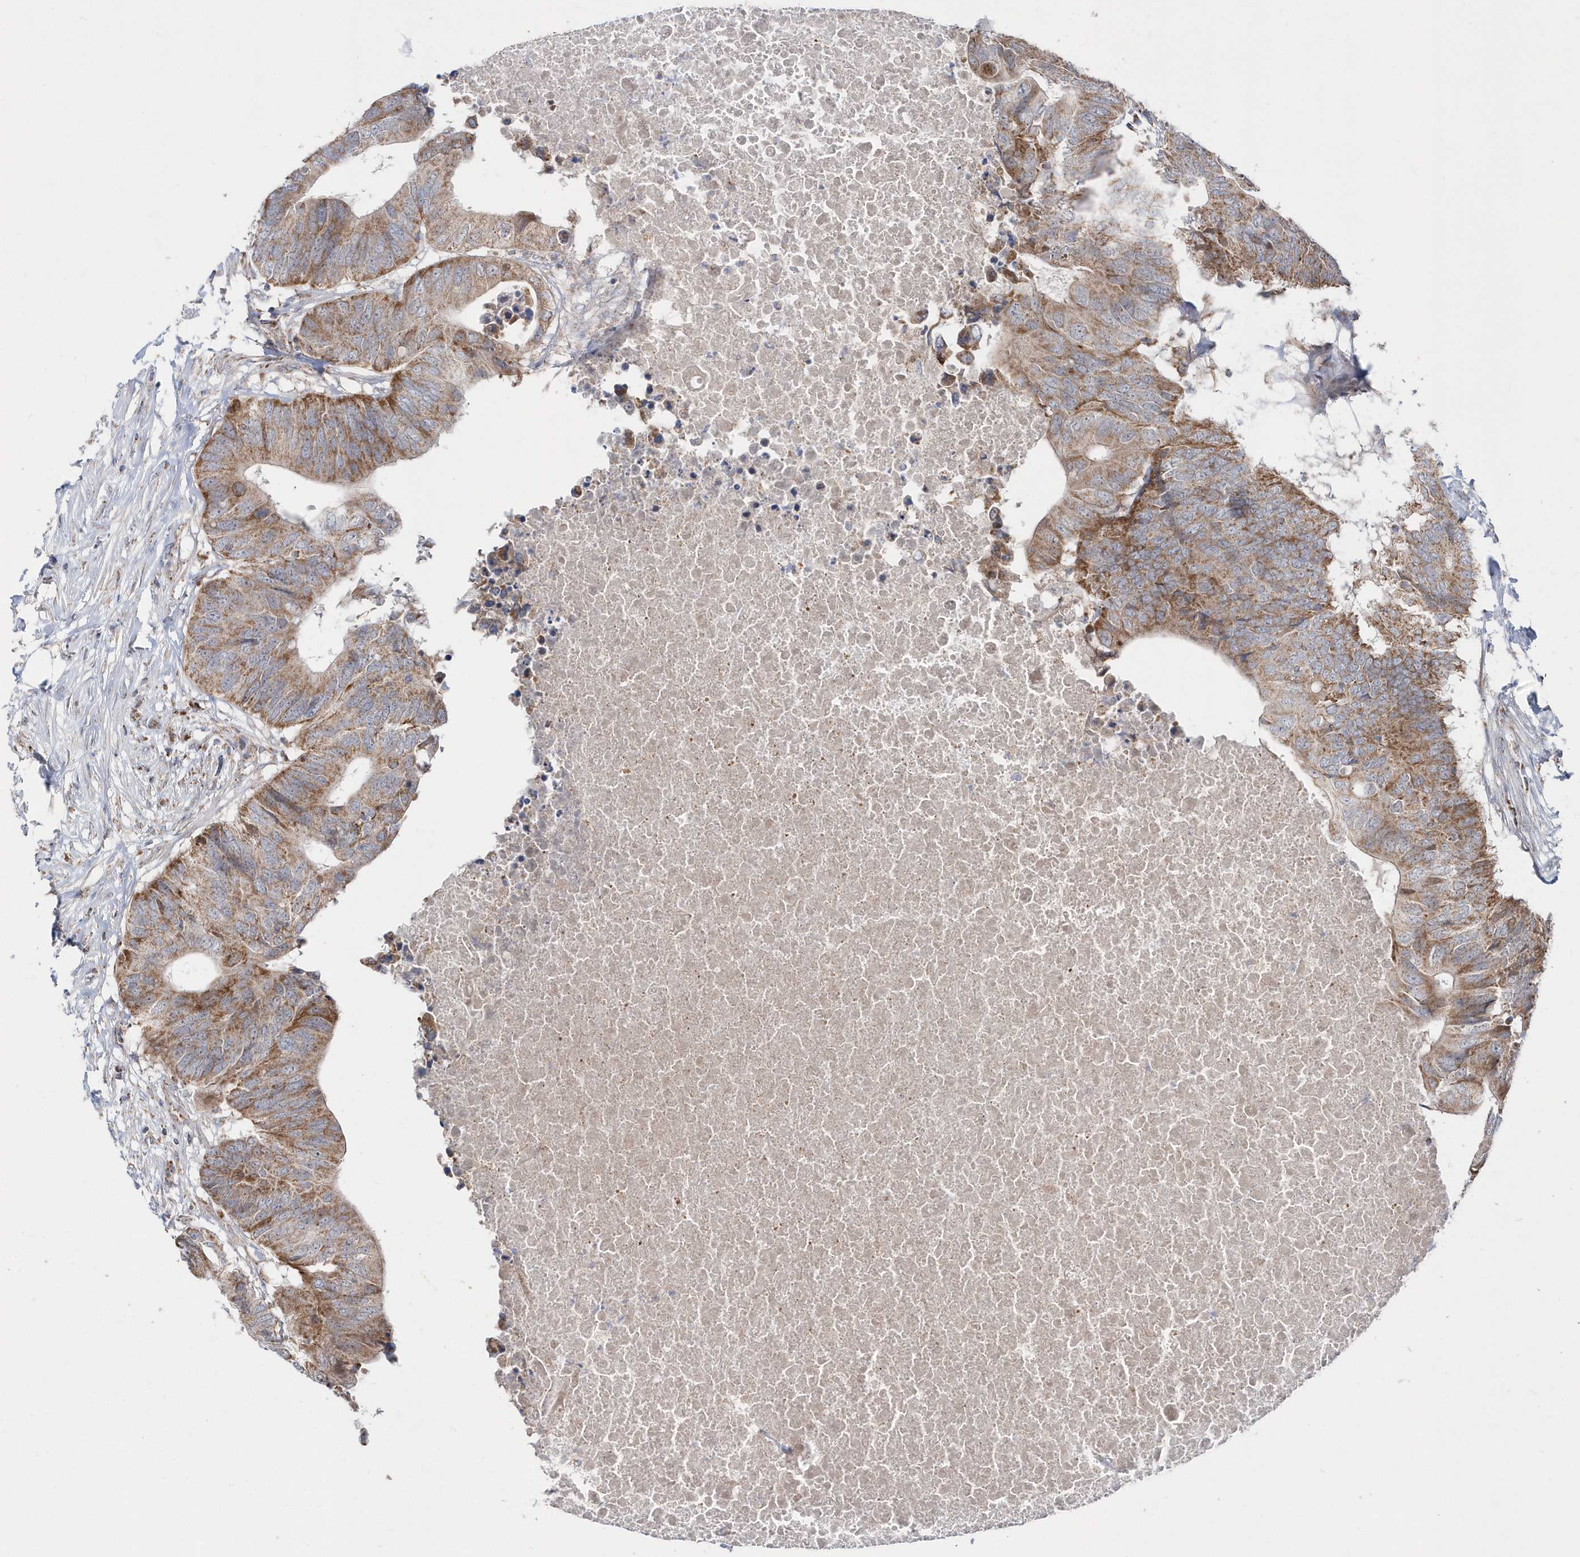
{"staining": {"intensity": "moderate", "quantity": ">75%", "location": "cytoplasmic/membranous"}, "tissue": "colorectal cancer", "cell_type": "Tumor cells", "image_type": "cancer", "snomed": [{"axis": "morphology", "description": "Adenocarcinoma, NOS"}, {"axis": "topography", "description": "Colon"}], "caption": "Immunohistochemical staining of human colorectal cancer exhibits moderate cytoplasmic/membranous protein positivity in about >75% of tumor cells.", "gene": "OPA1", "patient": {"sex": "male", "age": 71}}